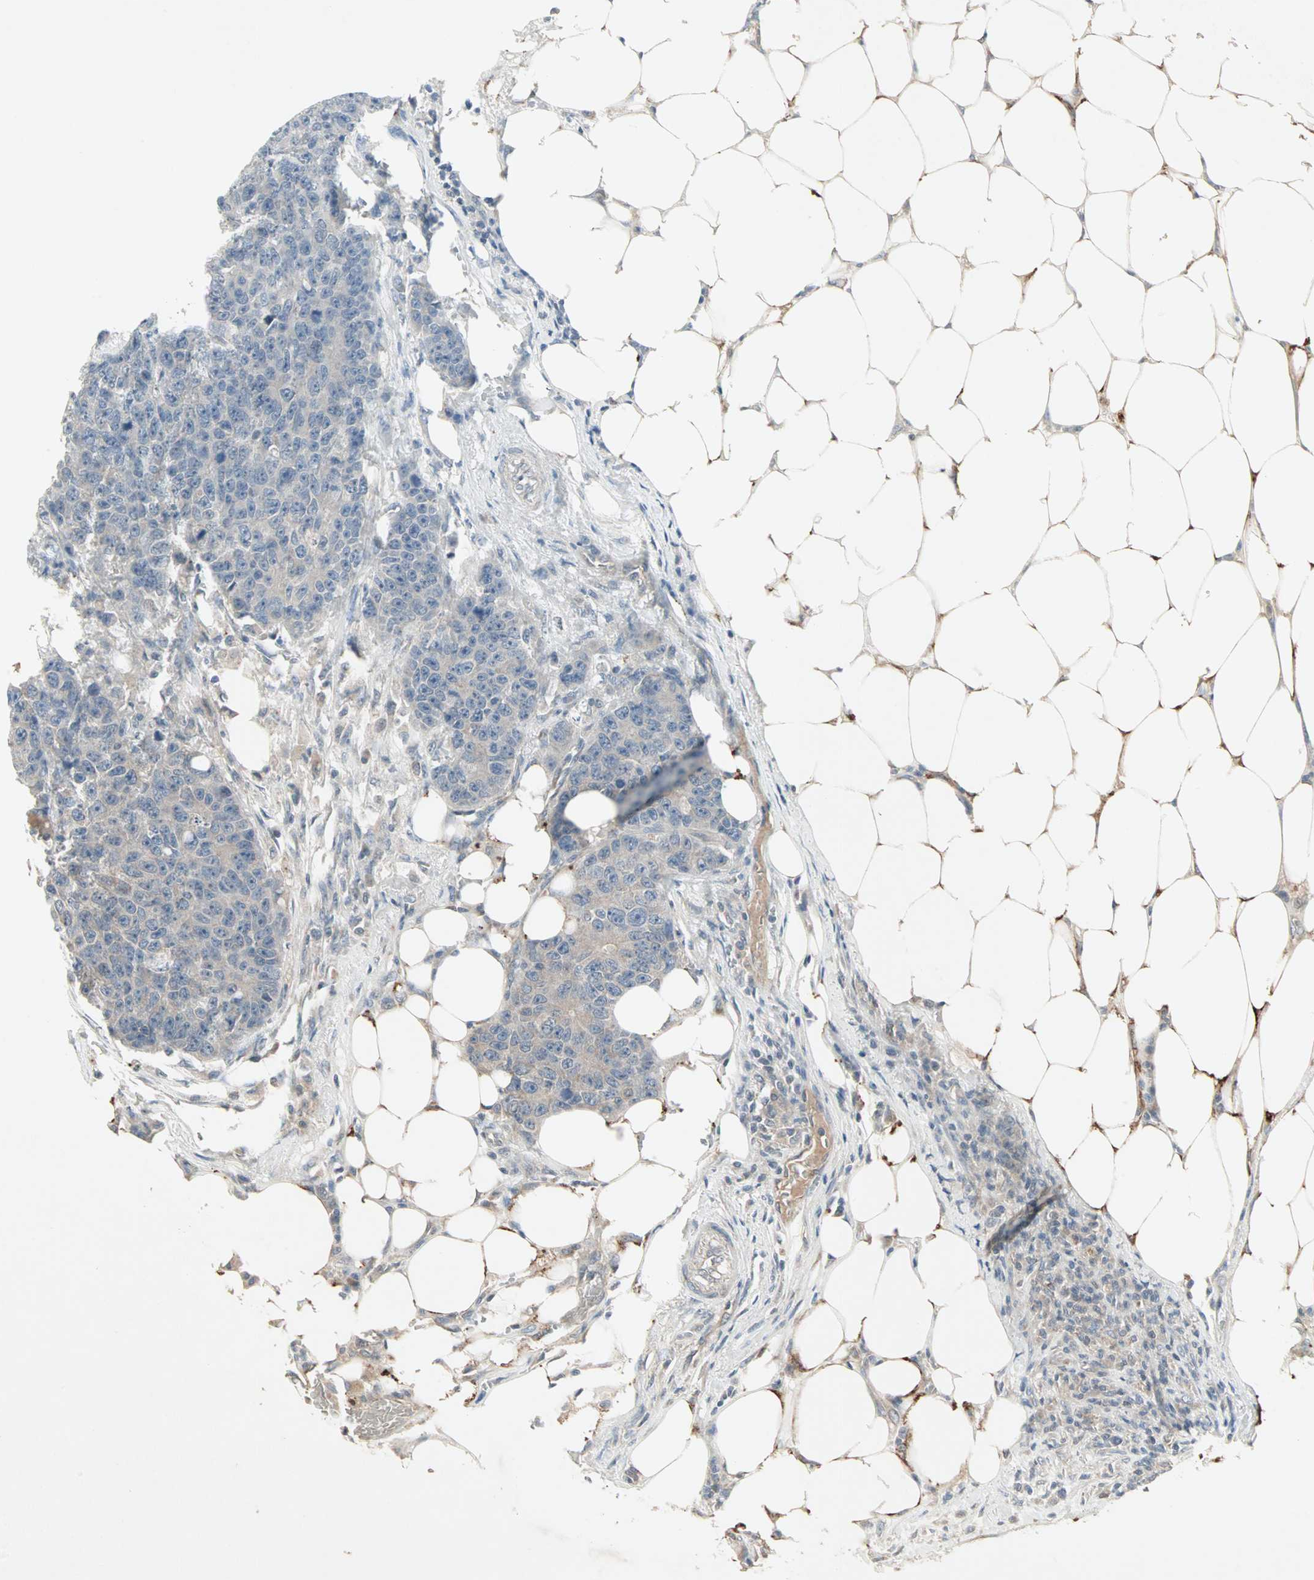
{"staining": {"intensity": "weak", "quantity": "<25%", "location": "cytoplasmic/membranous"}, "tissue": "colorectal cancer", "cell_type": "Tumor cells", "image_type": "cancer", "snomed": [{"axis": "morphology", "description": "Adenocarcinoma, NOS"}, {"axis": "topography", "description": "Colon"}], "caption": "The micrograph demonstrates no significant positivity in tumor cells of colorectal adenocarcinoma.", "gene": "JMJD7-PLA2G4B", "patient": {"sex": "female", "age": 86}}